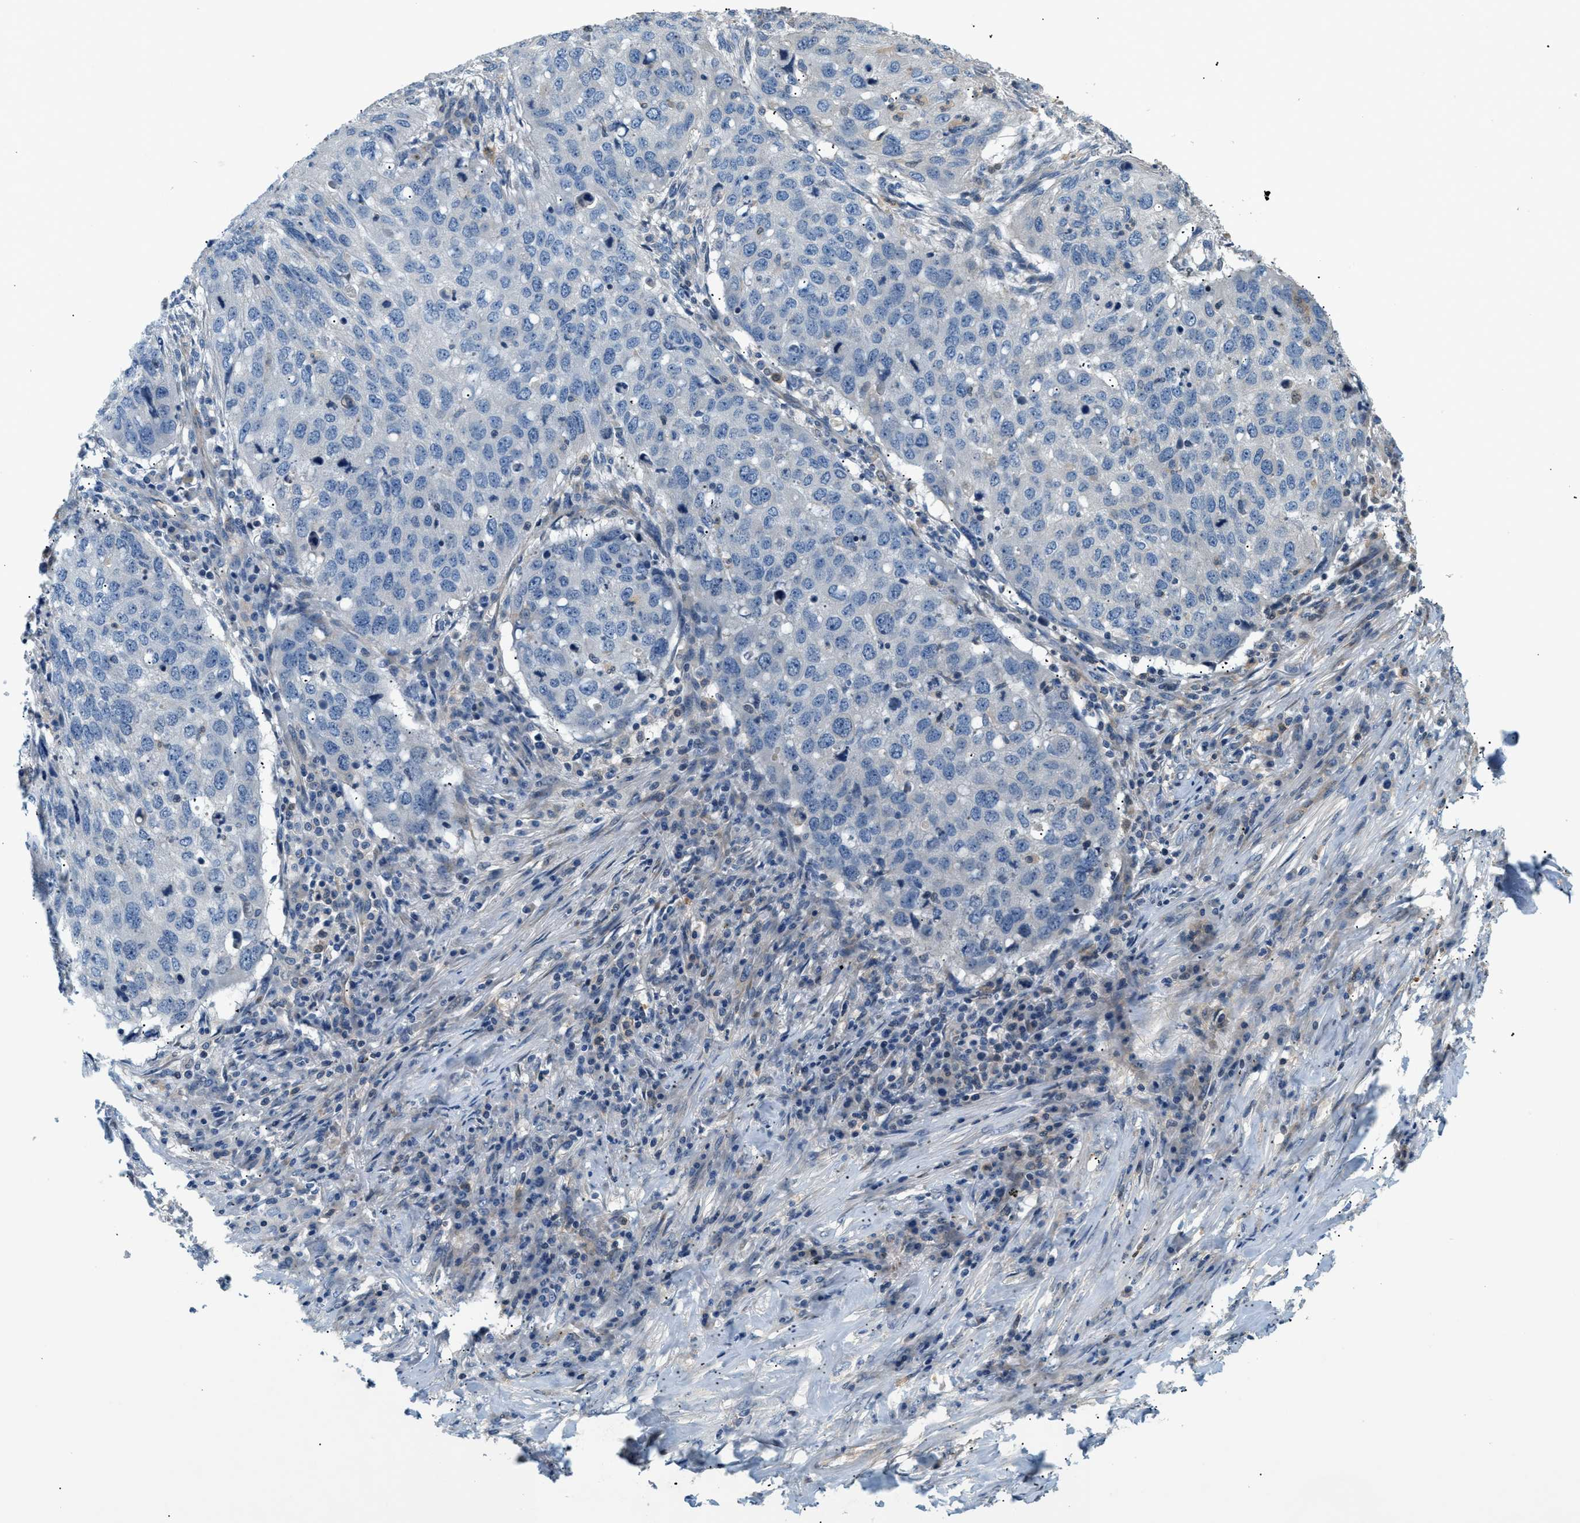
{"staining": {"intensity": "negative", "quantity": "none", "location": "none"}, "tissue": "lung cancer", "cell_type": "Tumor cells", "image_type": "cancer", "snomed": [{"axis": "morphology", "description": "Squamous cell carcinoma, NOS"}, {"axis": "topography", "description": "Lung"}], "caption": "High power microscopy histopathology image of an immunohistochemistry photomicrograph of lung cancer (squamous cell carcinoma), revealing no significant expression in tumor cells.", "gene": "FARS2", "patient": {"sex": "female", "age": 63}}